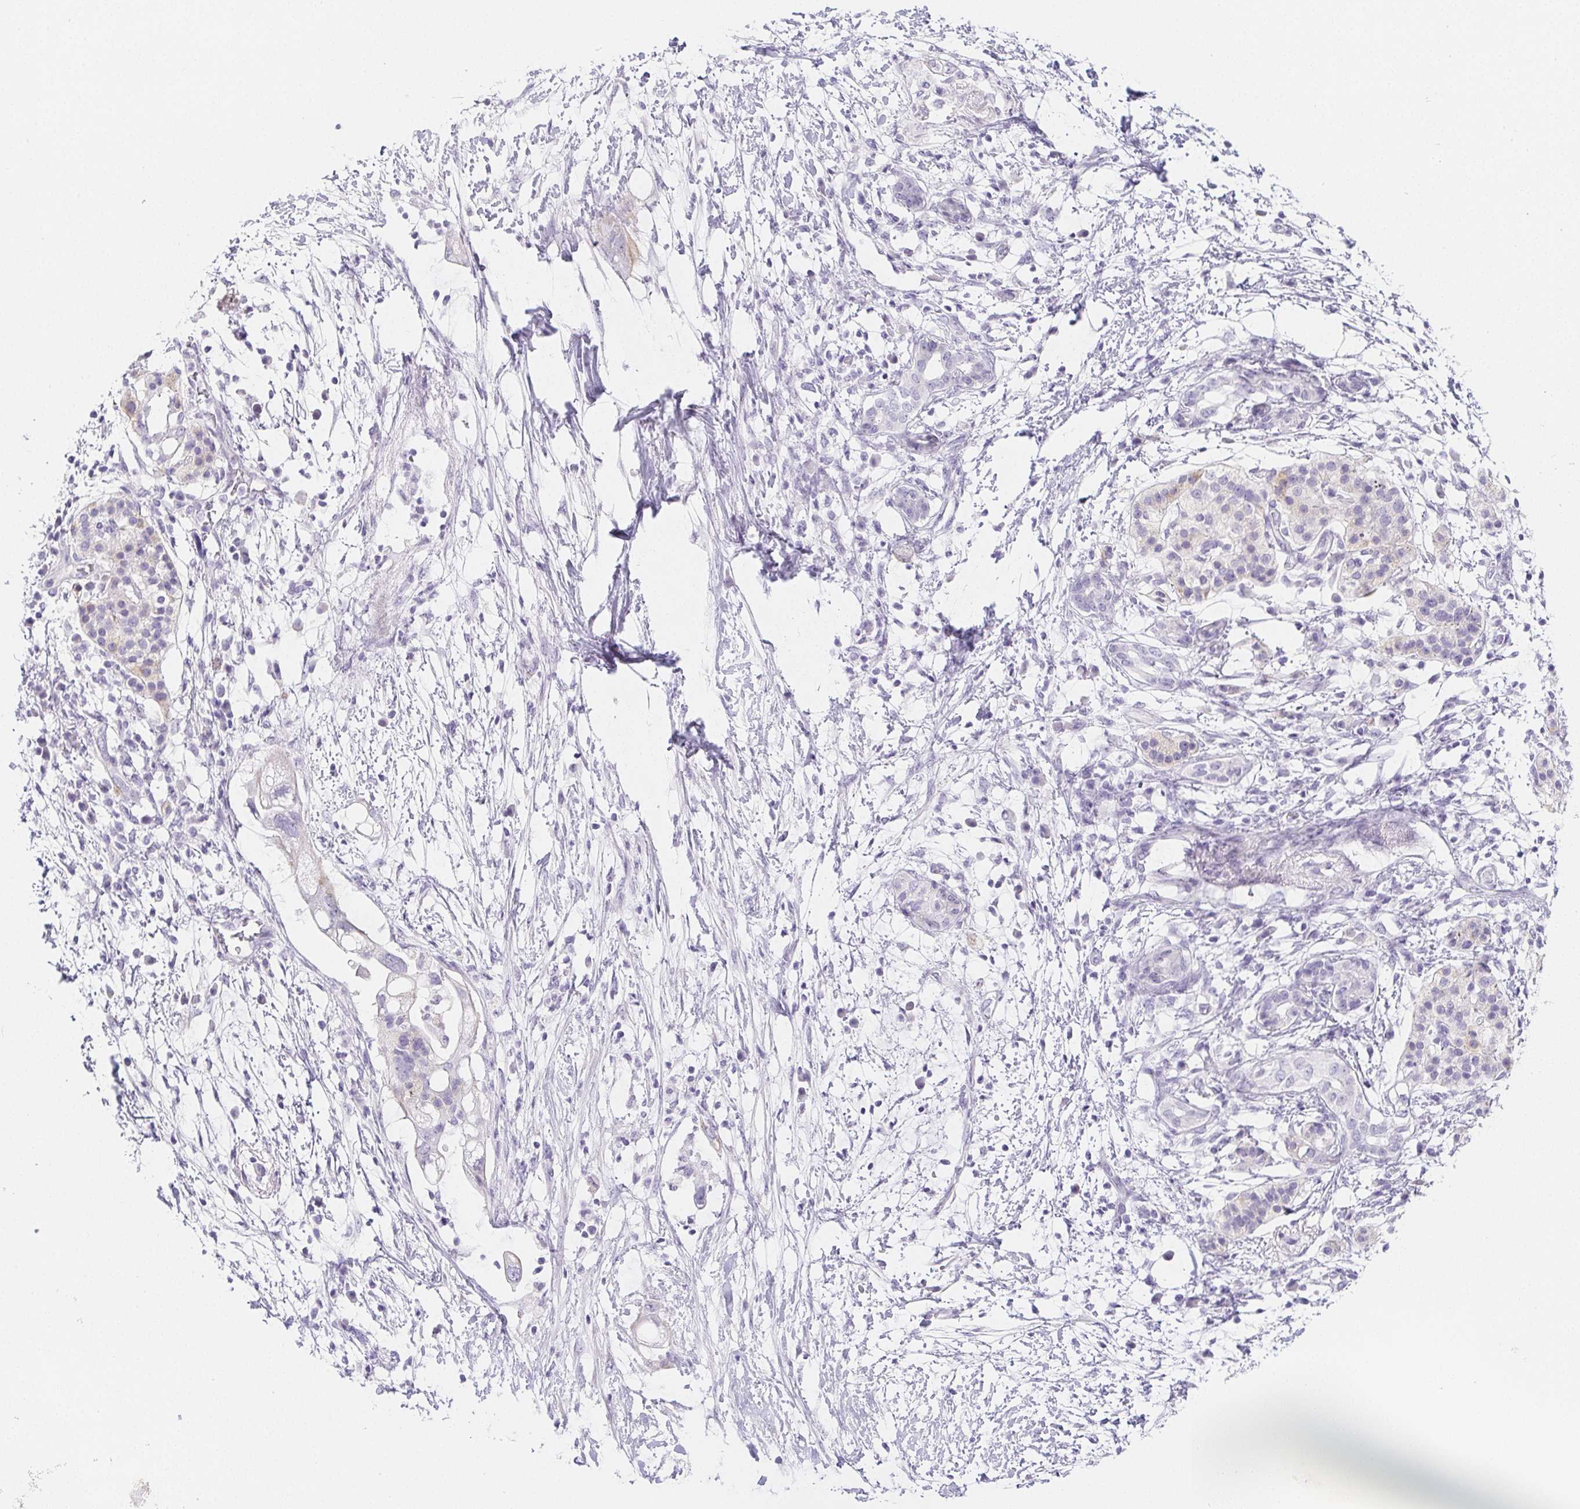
{"staining": {"intensity": "negative", "quantity": "none", "location": "none"}, "tissue": "pancreatic cancer", "cell_type": "Tumor cells", "image_type": "cancer", "snomed": [{"axis": "morphology", "description": "Adenocarcinoma, NOS"}, {"axis": "topography", "description": "Pancreas"}], "caption": "This is an immunohistochemistry (IHC) image of pancreatic adenocarcinoma. There is no expression in tumor cells.", "gene": "ZBBX", "patient": {"sex": "female", "age": 72}}